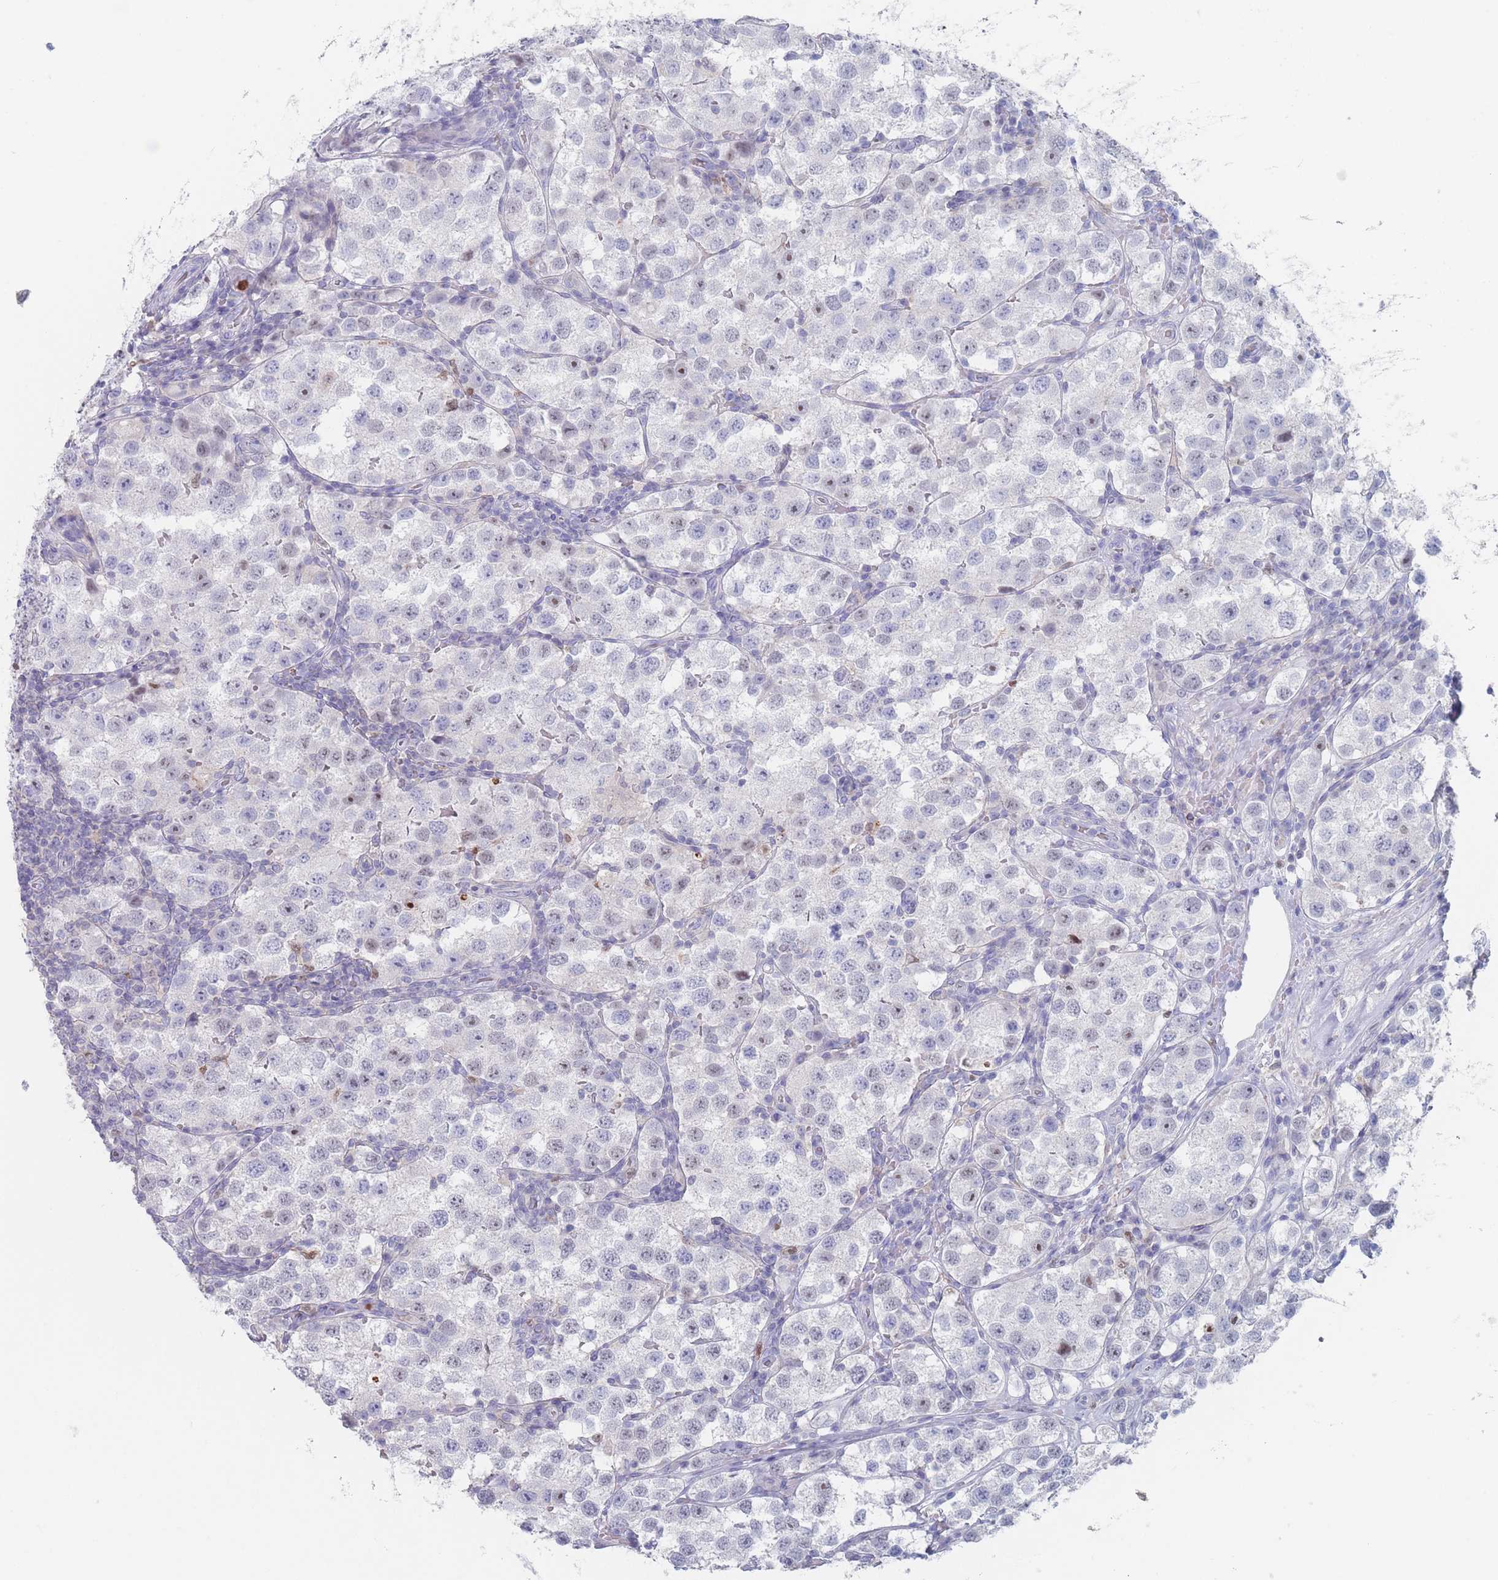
{"staining": {"intensity": "negative", "quantity": "none", "location": "none"}, "tissue": "testis cancer", "cell_type": "Tumor cells", "image_type": "cancer", "snomed": [{"axis": "morphology", "description": "Seminoma, NOS"}, {"axis": "topography", "description": "Testis"}], "caption": "High magnification brightfield microscopy of testis cancer (seminoma) stained with DAB (brown) and counterstained with hematoxylin (blue): tumor cells show no significant expression.", "gene": "ATP1A3", "patient": {"sex": "male", "age": 37}}